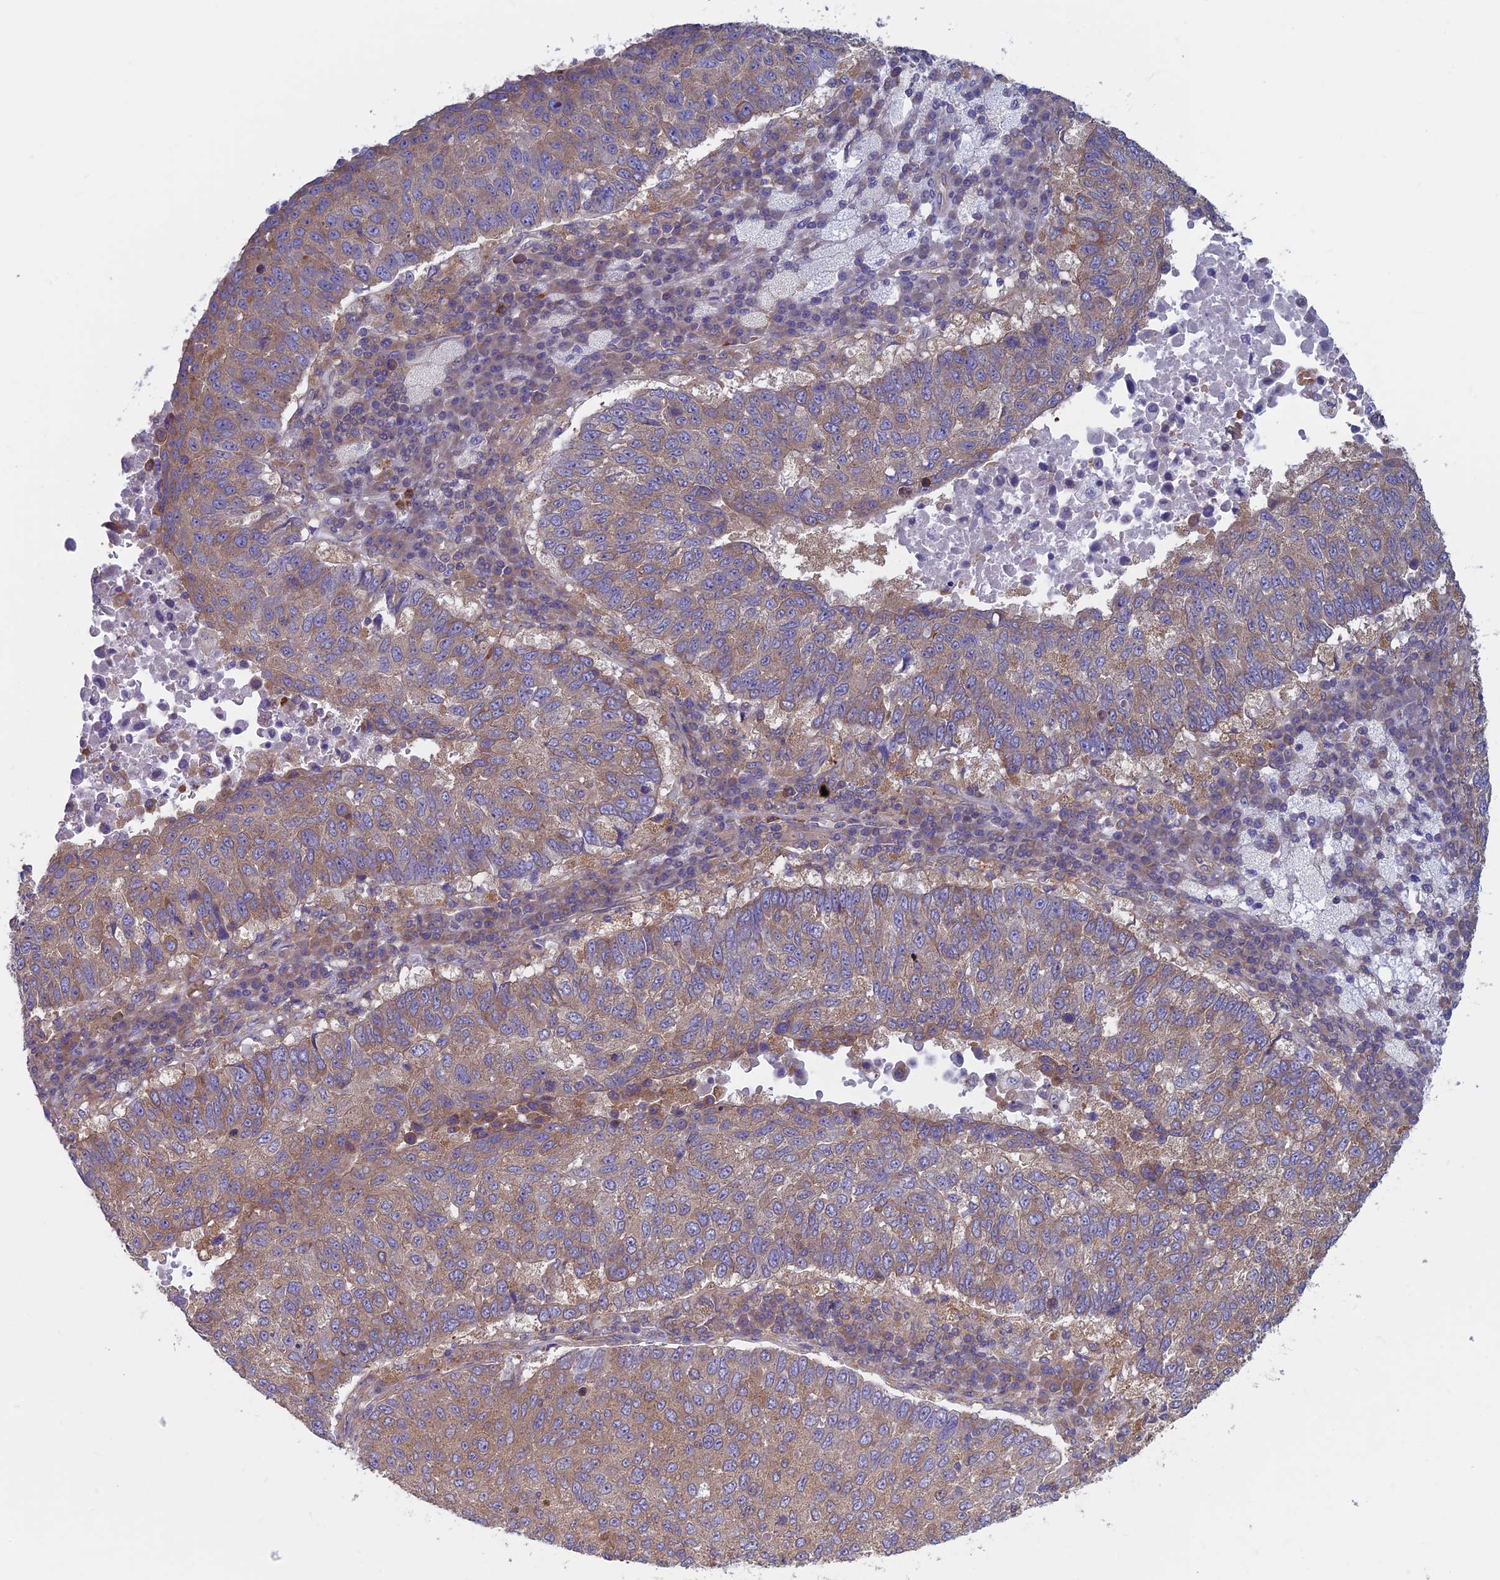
{"staining": {"intensity": "moderate", "quantity": ">75%", "location": "cytoplasmic/membranous"}, "tissue": "lung cancer", "cell_type": "Tumor cells", "image_type": "cancer", "snomed": [{"axis": "morphology", "description": "Squamous cell carcinoma, NOS"}, {"axis": "topography", "description": "Lung"}], "caption": "Tumor cells reveal medium levels of moderate cytoplasmic/membranous staining in approximately >75% of cells in human lung cancer (squamous cell carcinoma). The staining is performed using DAB brown chromogen to label protein expression. The nuclei are counter-stained blue using hematoxylin.", "gene": "DNM1L", "patient": {"sex": "male", "age": 73}}